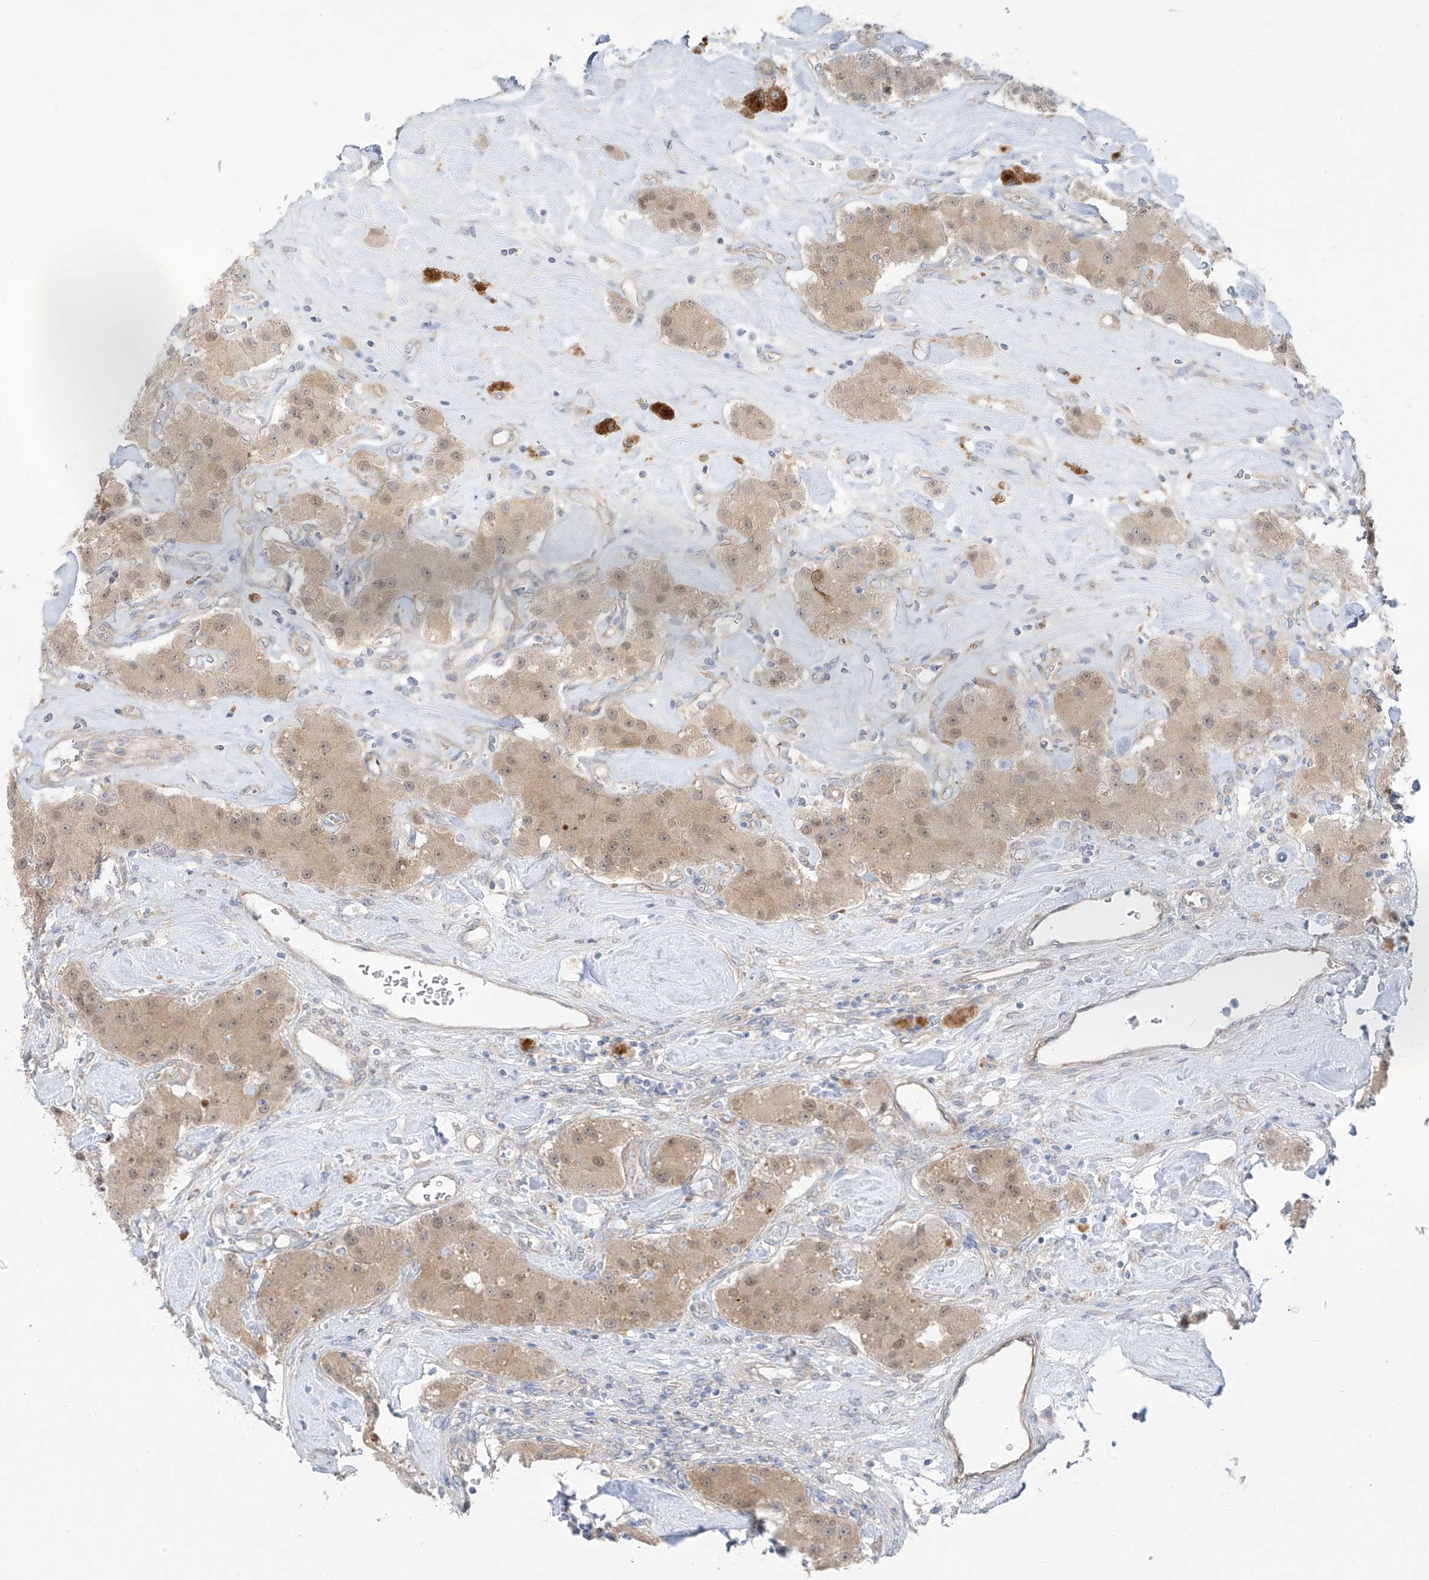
{"staining": {"intensity": "weak", "quantity": ">75%", "location": "cytoplasmic/membranous"}, "tissue": "carcinoid", "cell_type": "Tumor cells", "image_type": "cancer", "snomed": [{"axis": "morphology", "description": "Carcinoid, malignant, NOS"}, {"axis": "topography", "description": "Pancreas"}], "caption": "DAB (3,3'-diaminobenzidine) immunohistochemical staining of human malignant carcinoid shows weak cytoplasmic/membranous protein expression in about >75% of tumor cells. The staining is performed using DAB brown chromogen to label protein expression. The nuclei are counter-stained blue using hematoxylin.", "gene": "EIPR1", "patient": {"sex": "male", "age": 41}}